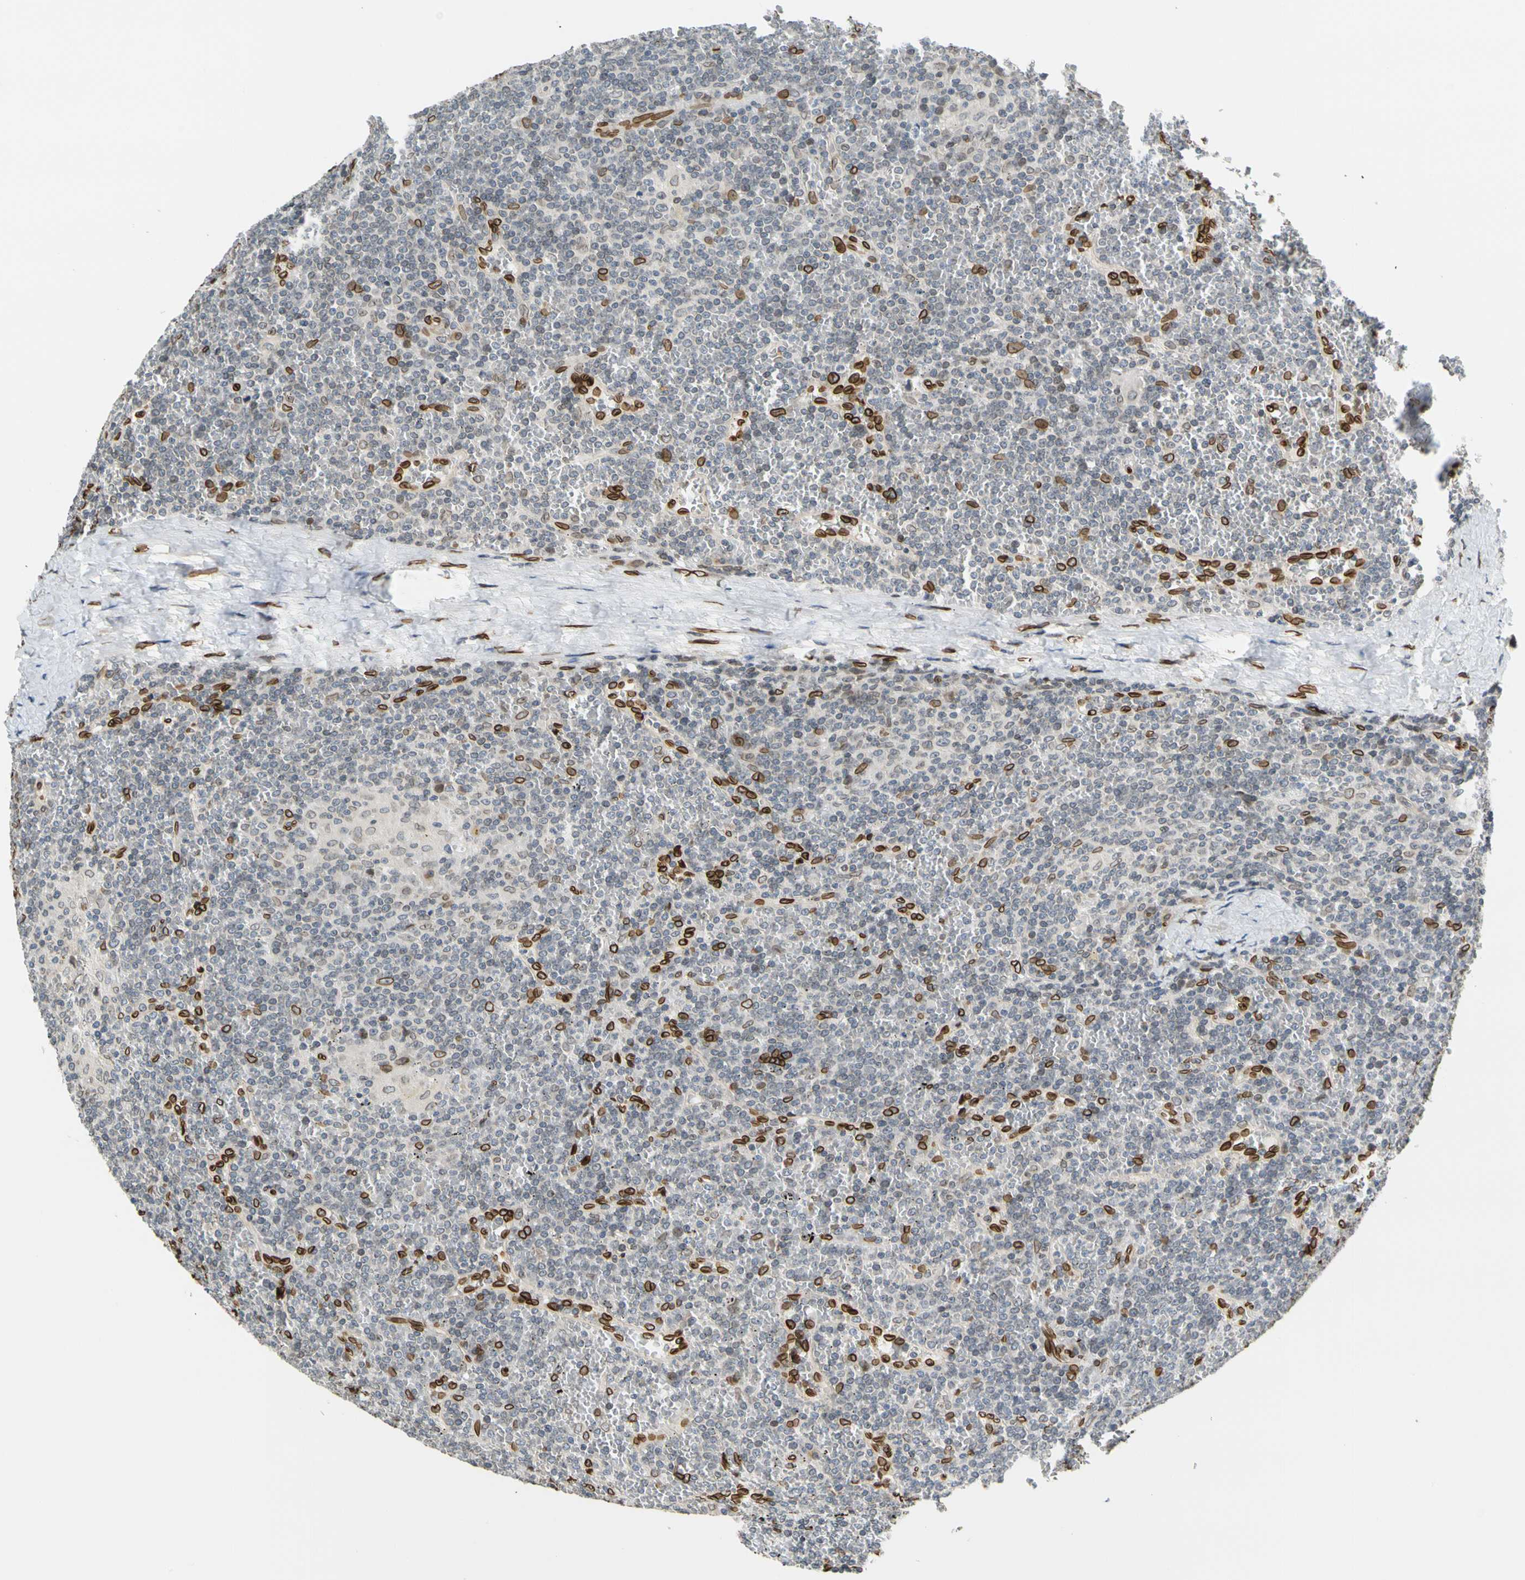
{"staining": {"intensity": "negative", "quantity": "none", "location": "none"}, "tissue": "lymphoma", "cell_type": "Tumor cells", "image_type": "cancer", "snomed": [{"axis": "morphology", "description": "Malignant lymphoma, non-Hodgkin's type, Low grade"}, {"axis": "topography", "description": "Spleen"}], "caption": "DAB (3,3'-diaminobenzidine) immunohistochemical staining of human low-grade malignant lymphoma, non-Hodgkin's type exhibits no significant positivity in tumor cells. (IHC, brightfield microscopy, high magnification).", "gene": "SUN1", "patient": {"sex": "female", "age": 19}}